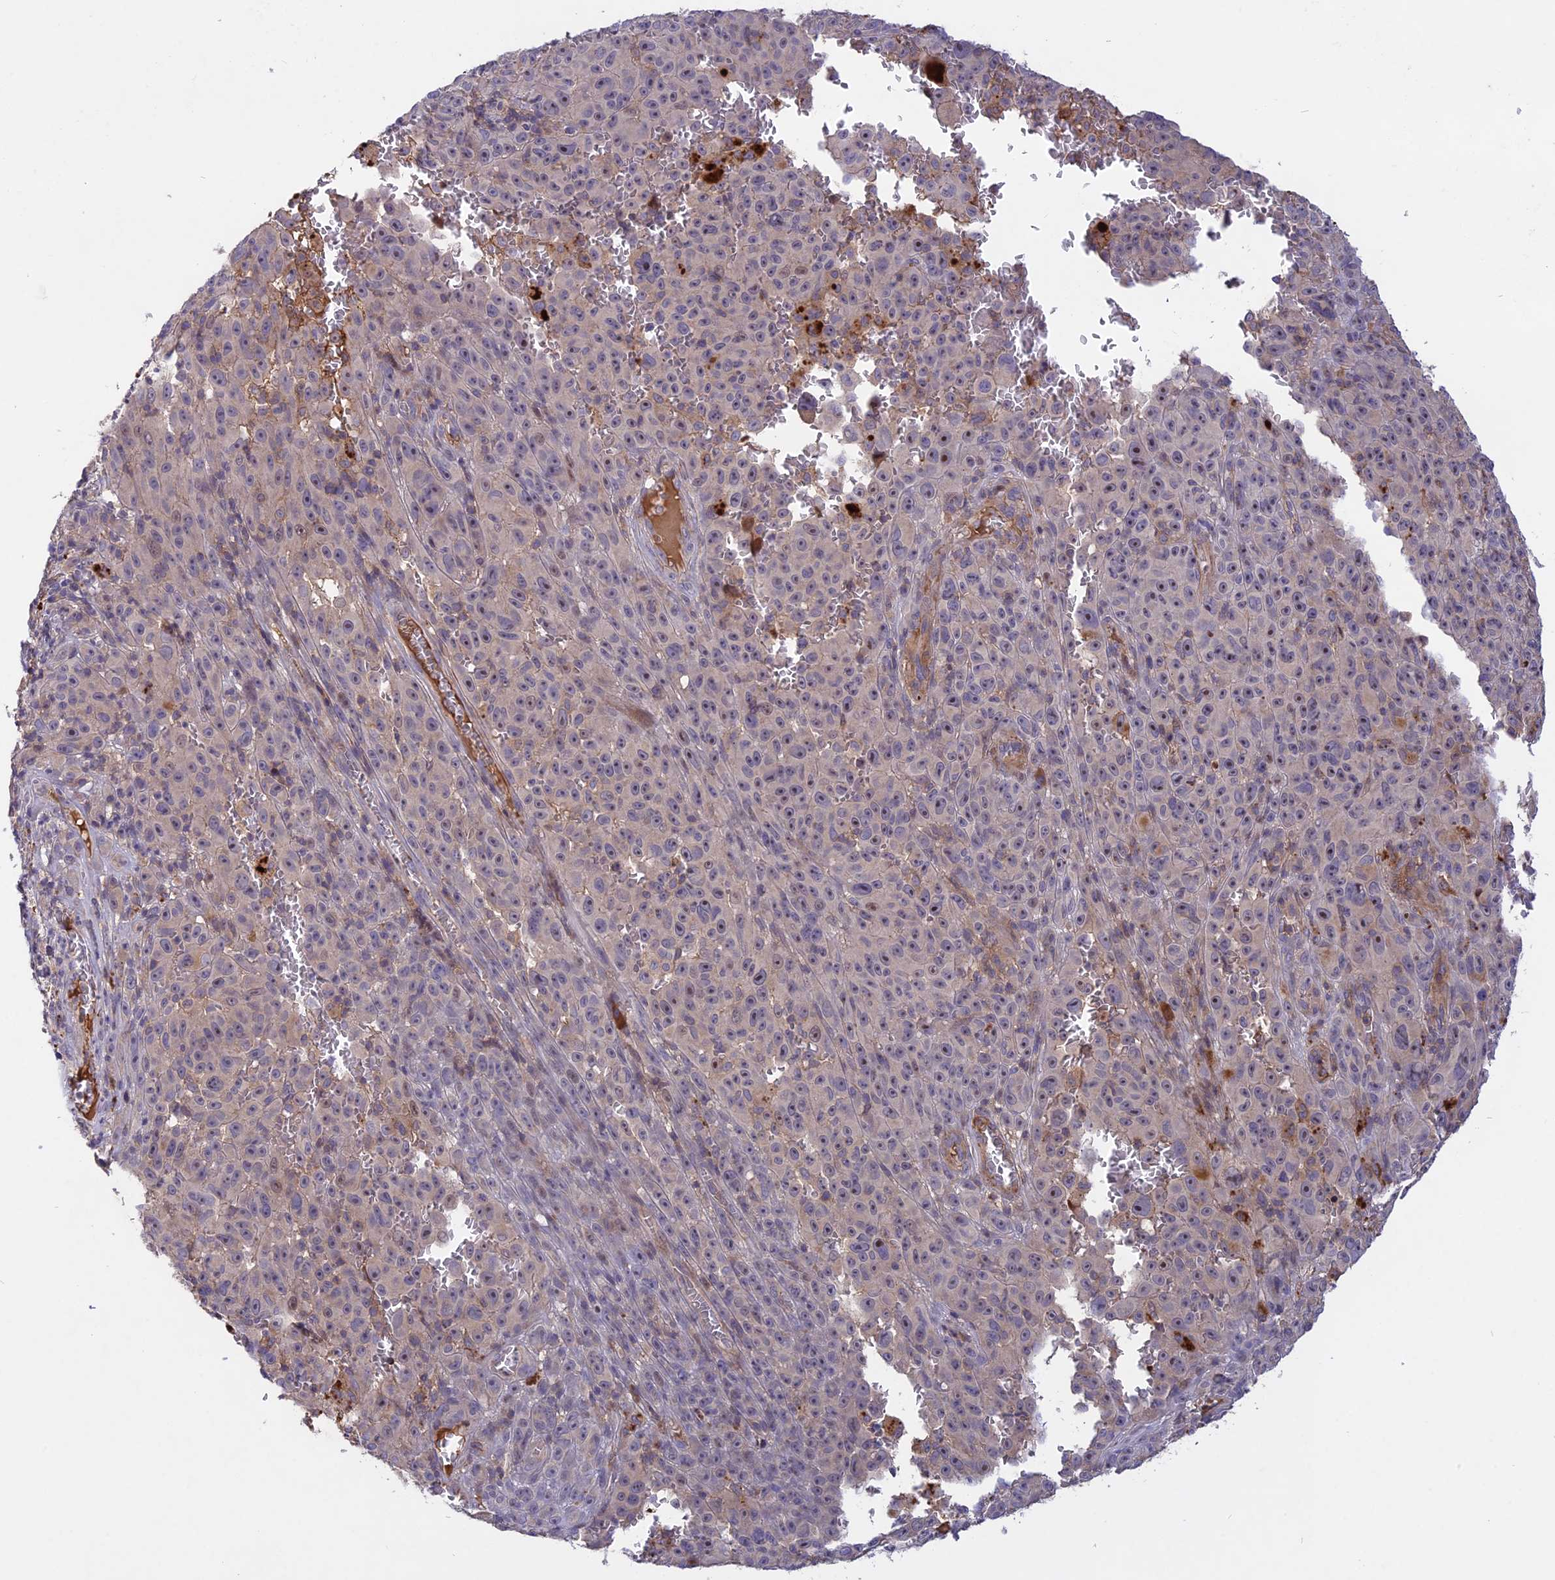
{"staining": {"intensity": "negative", "quantity": "none", "location": "none"}, "tissue": "melanoma", "cell_type": "Tumor cells", "image_type": "cancer", "snomed": [{"axis": "morphology", "description": "Malignant melanoma, NOS"}, {"axis": "topography", "description": "Skin"}], "caption": "Melanoma was stained to show a protein in brown. There is no significant expression in tumor cells. (Brightfield microscopy of DAB IHC at high magnification).", "gene": "ADO", "patient": {"sex": "female", "age": 82}}